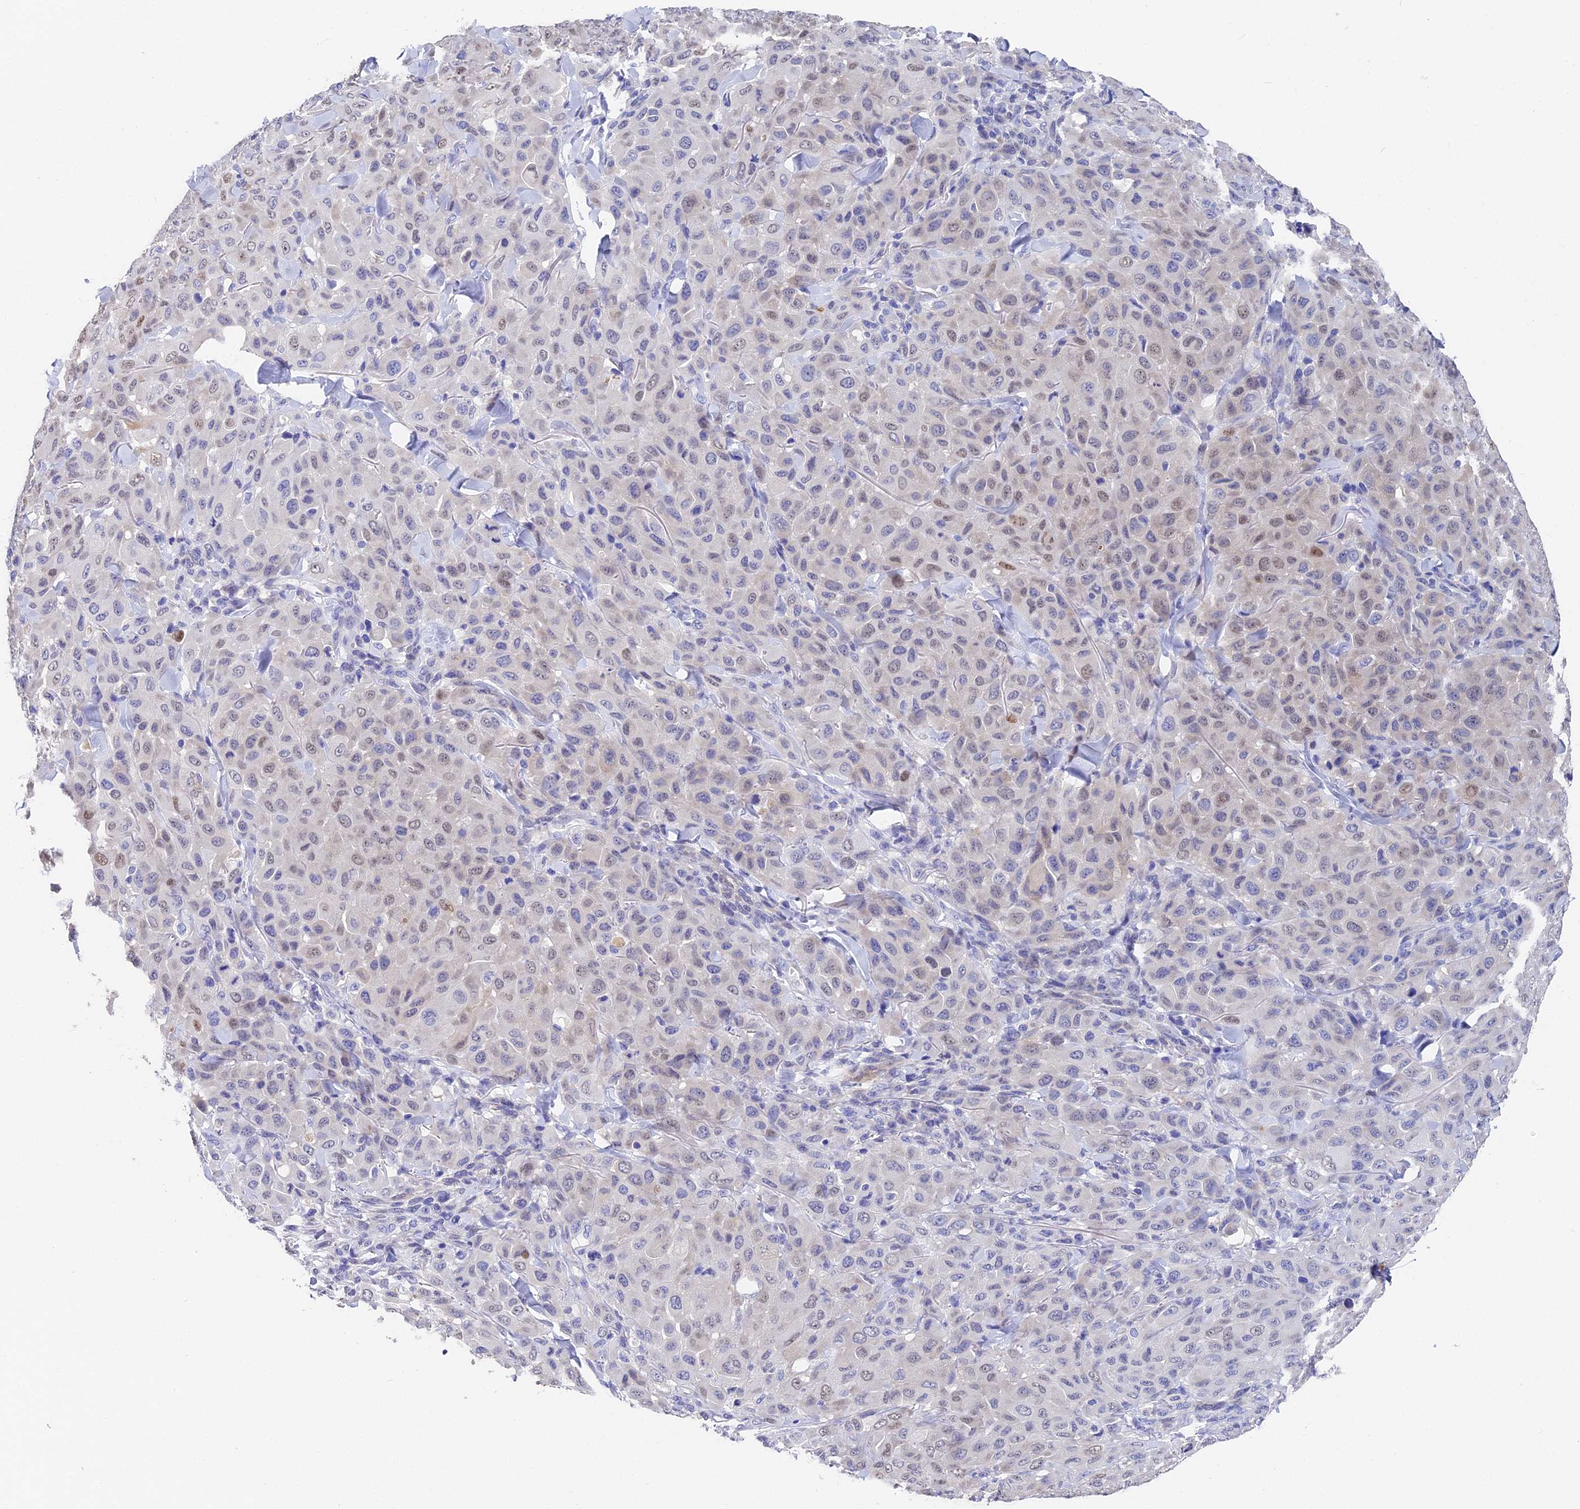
{"staining": {"intensity": "weak", "quantity": "<25%", "location": "nuclear"}, "tissue": "melanoma", "cell_type": "Tumor cells", "image_type": "cancer", "snomed": [{"axis": "morphology", "description": "Malignant melanoma, Metastatic site"}, {"axis": "topography", "description": "Skin"}], "caption": "Malignant melanoma (metastatic site) stained for a protein using immunohistochemistry (IHC) reveals no positivity tumor cells.", "gene": "VPS33B", "patient": {"sex": "female", "age": 81}}